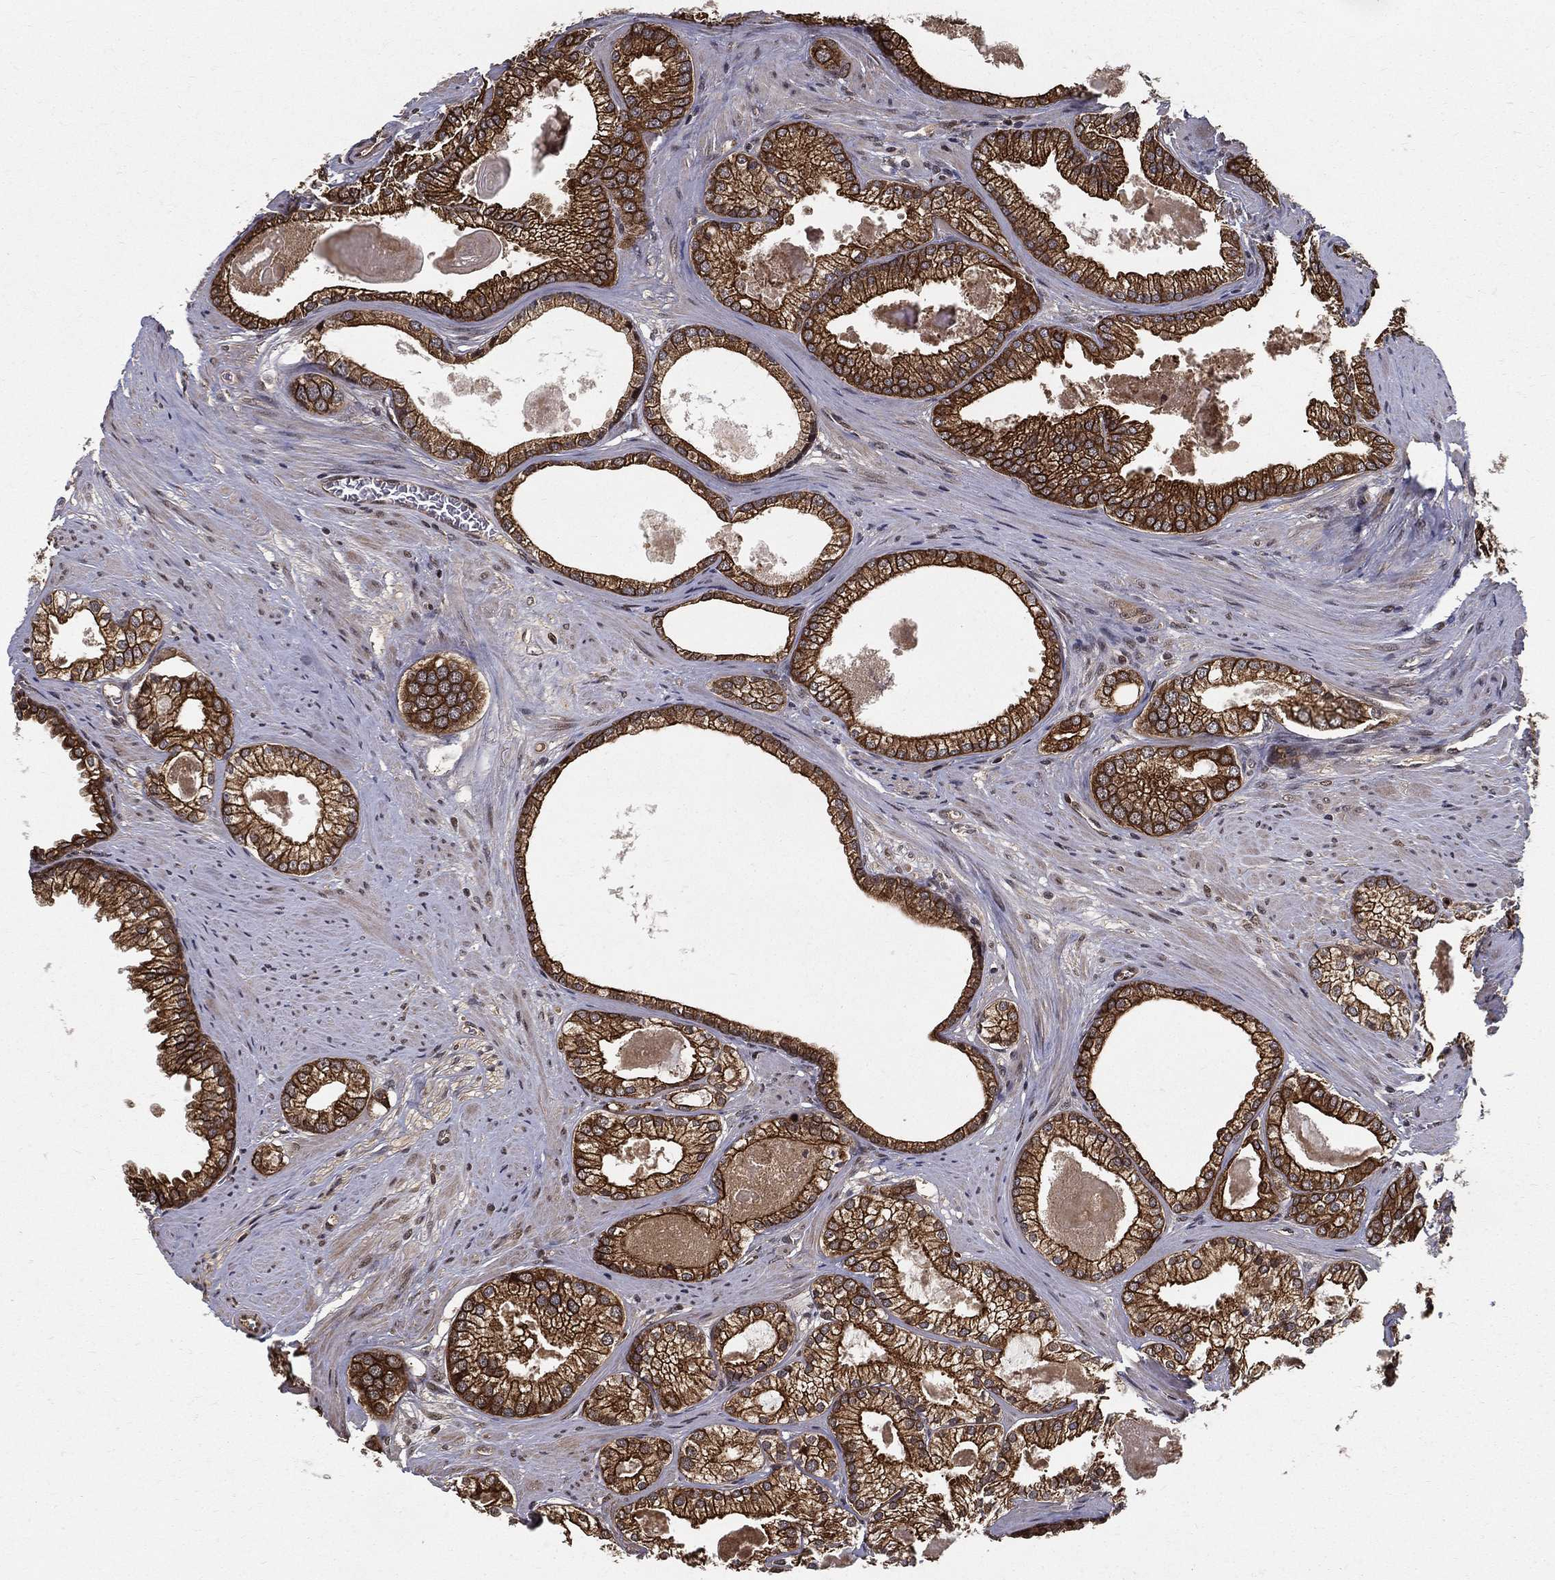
{"staining": {"intensity": "strong", "quantity": ">75%", "location": "cytoplasmic/membranous"}, "tissue": "prostate cancer", "cell_type": "Tumor cells", "image_type": "cancer", "snomed": [{"axis": "morphology", "description": "Adenocarcinoma, High grade"}, {"axis": "topography", "description": "Prostate and seminal vesicle, NOS"}], "caption": "Protein staining reveals strong cytoplasmic/membranous expression in approximately >75% of tumor cells in adenocarcinoma (high-grade) (prostate). (DAB (3,3'-diaminobenzidine) = brown stain, brightfield microscopy at high magnification).", "gene": "SLC6A6", "patient": {"sex": "male", "age": 62}}